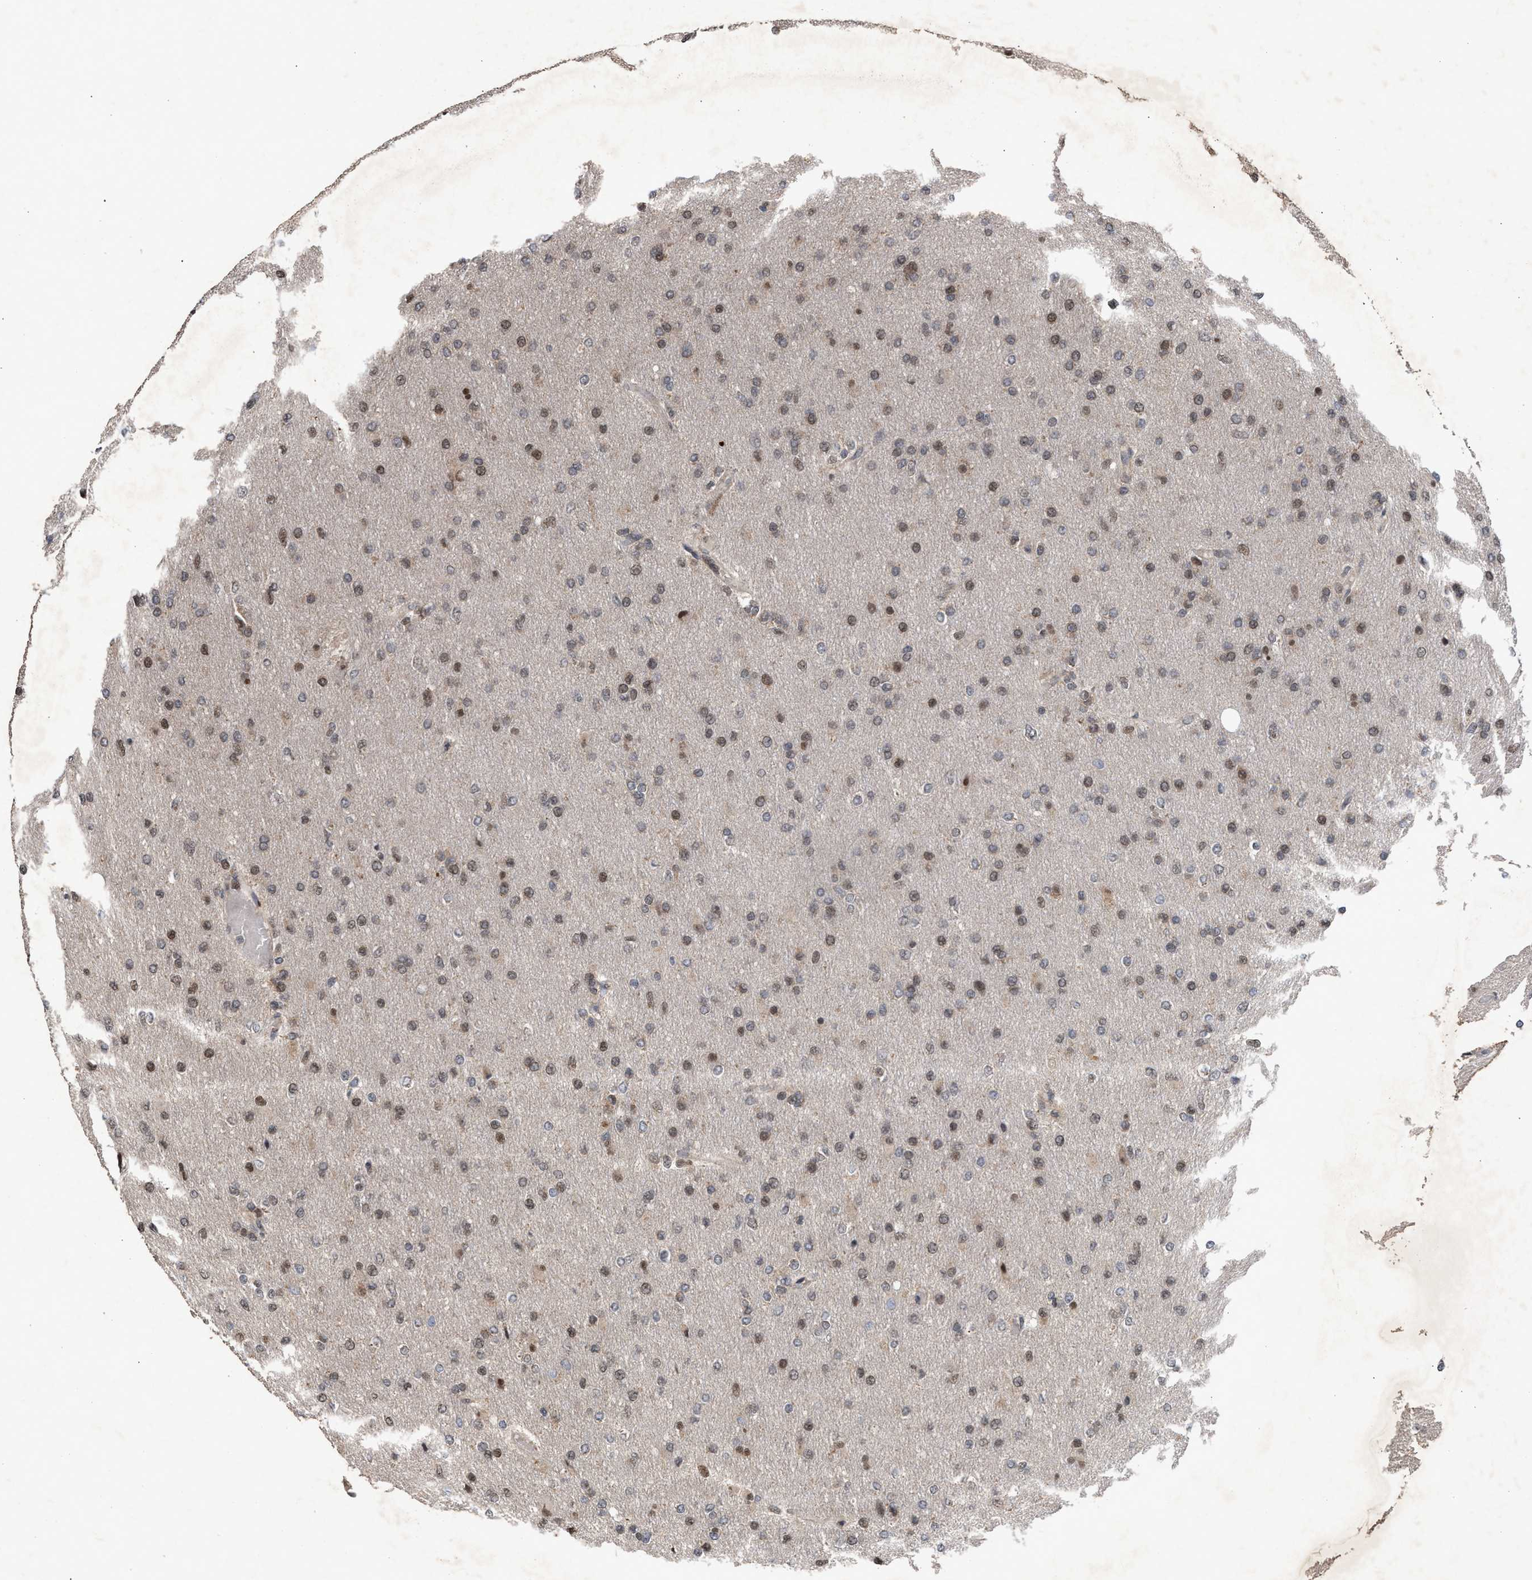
{"staining": {"intensity": "weak", "quantity": "25%-75%", "location": "cytoplasmic/membranous,nuclear"}, "tissue": "glioma", "cell_type": "Tumor cells", "image_type": "cancer", "snomed": [{"axis": "morphology", "description": "Glioma, malignant, High grade"}, {"axis": "topography", "description": "Cerebral cortex"}], "caption": "Glioma stained for a protein exhibits weak cytoplasmic/membranous and nuclear positivity in tumor cells.", "gene": "MKNK2", "patient": {"sex": "female", "age": 36}}